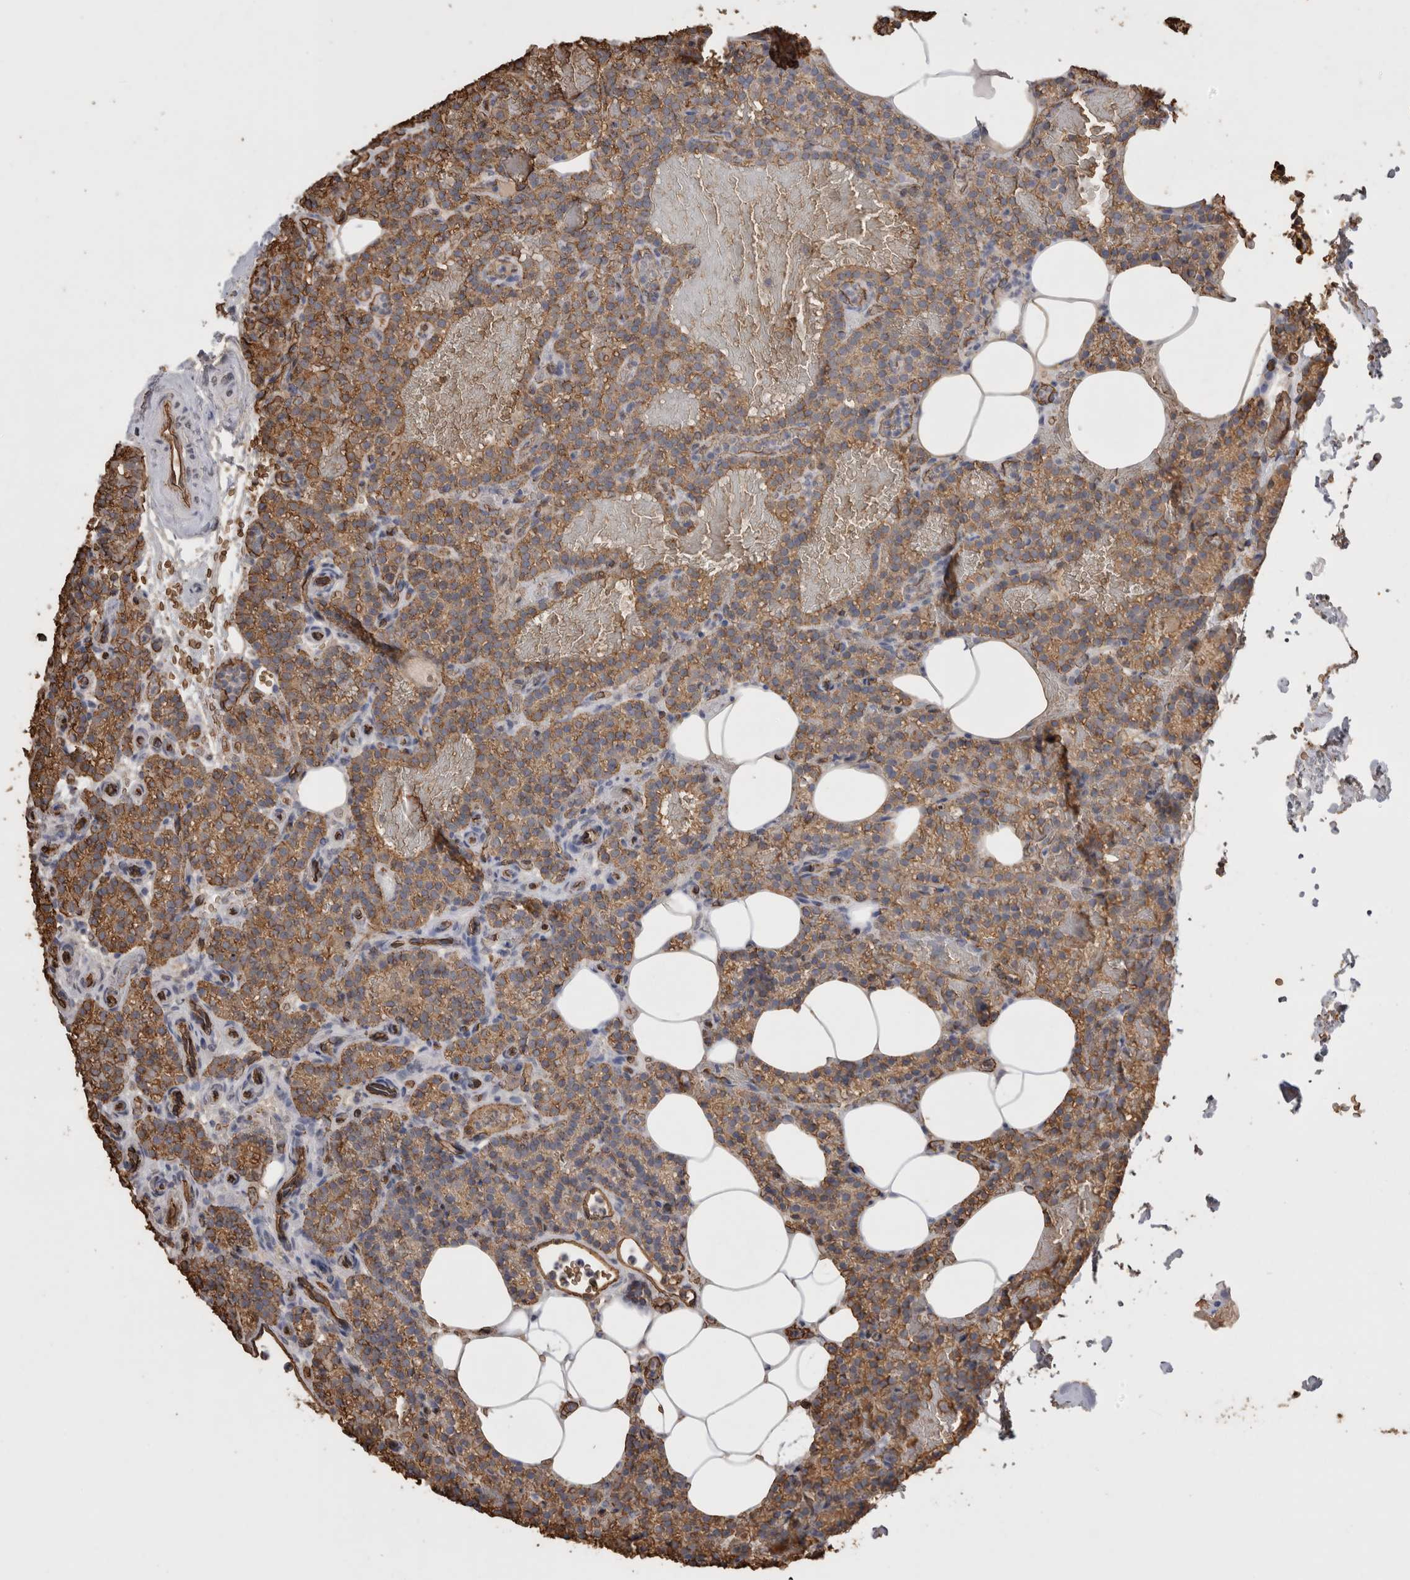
{"staining": {"intensity": "moderate", "quantity": ">75%", "location": "cytoplasmic/membranous"}, "tissue": "parathyroid gland", "cell_type": "Glandular cells", "image_type": "normal", "snomed": [{"axis": "morphology", "description": "Normal tissue, NOS"}, {"axis": "topography", "description": "Parathyroid gland"}], "caption": "Glandular cells display medium levels of moderate cytoplasmic/membranous expression in approximately >75% of cells in benign parathyroid gland. Ihc stains the protein in brown and the nuclei are stained blue.", "gene": "IL27", "patient": {"sex": "male", "age": 58}}